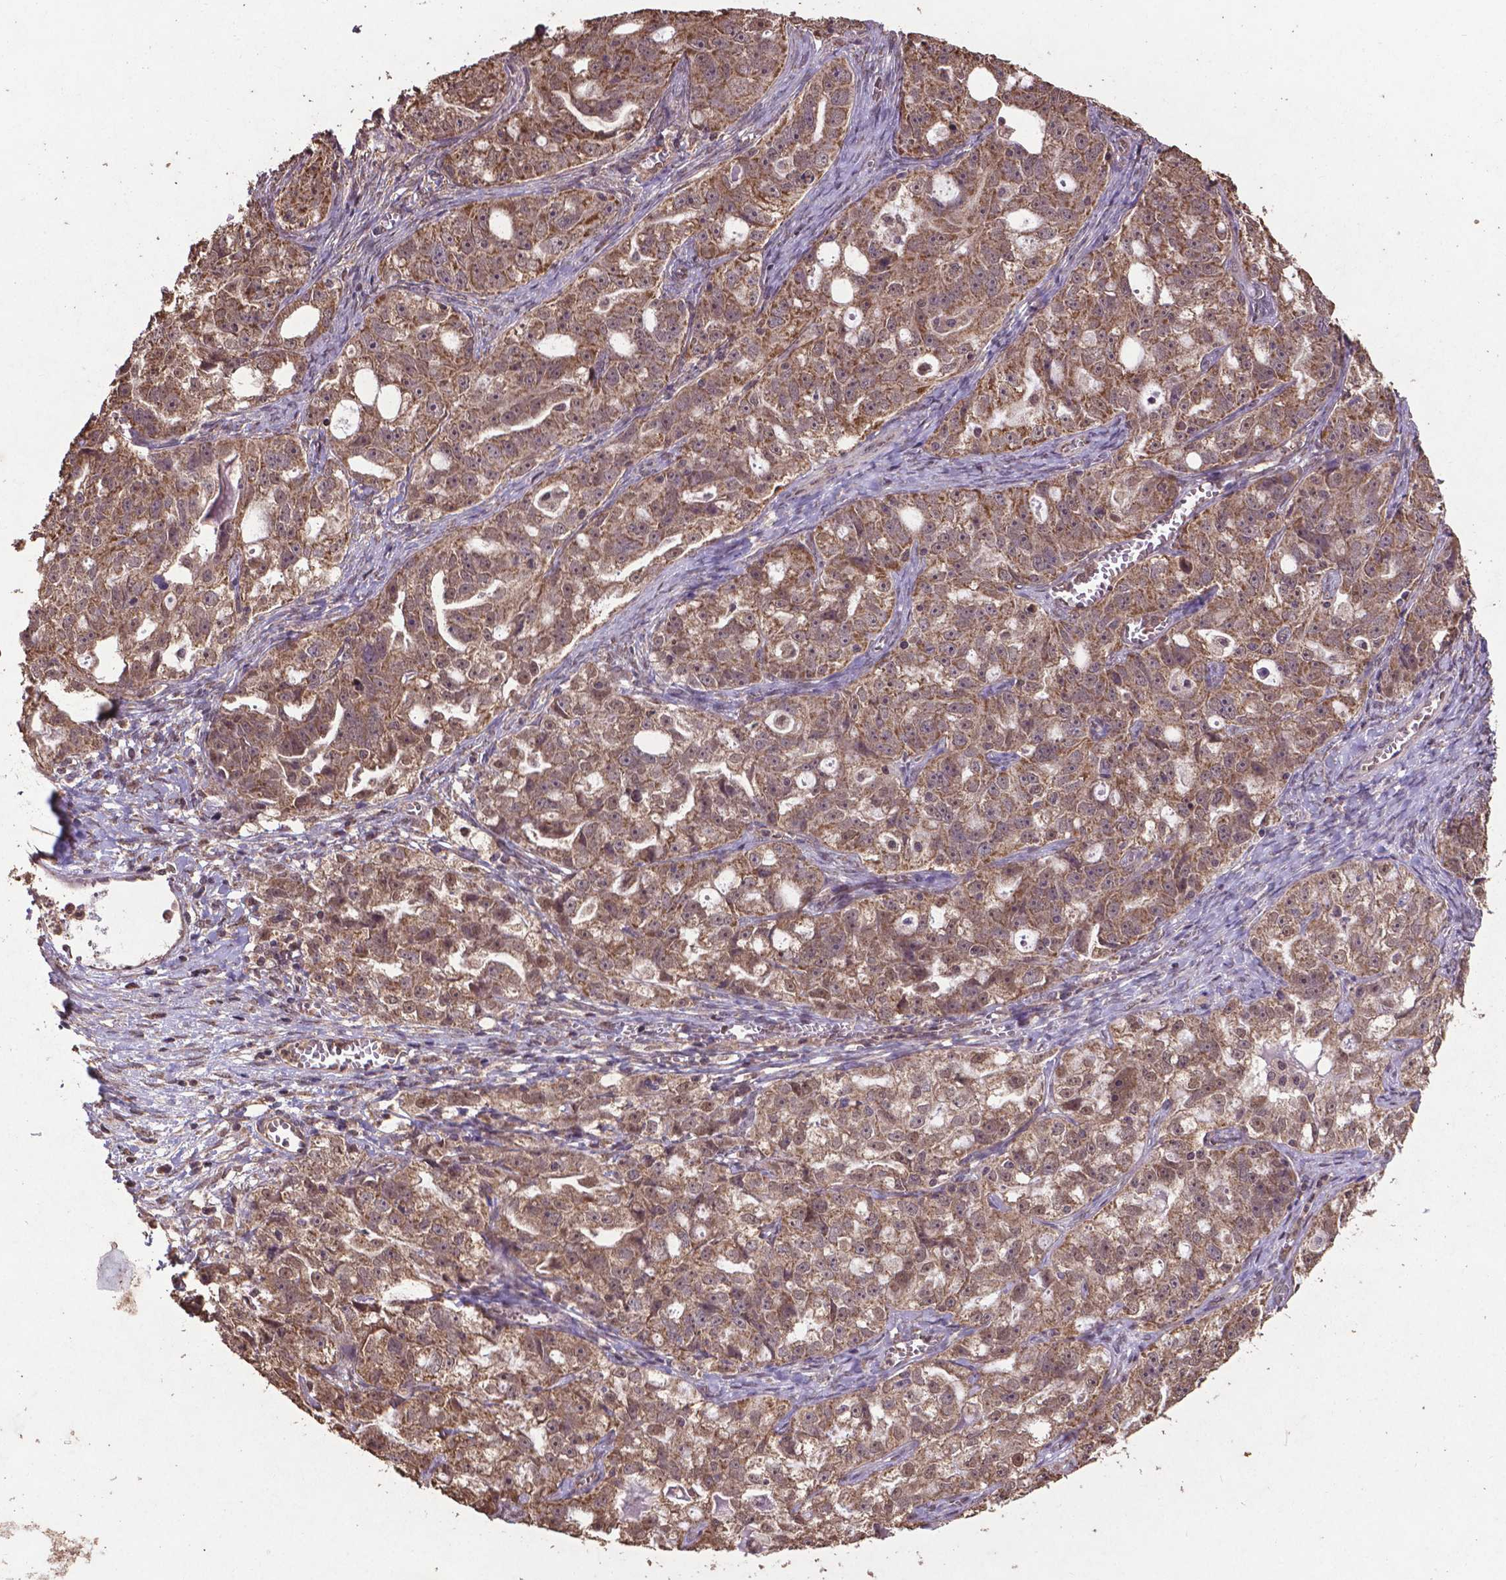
{"staining": {"intensity": "moderate", "quantity": ">75%", "location": "cytoplasmic/membranous"}, "tissue": "ovarian cancer", "cell_type": "Tumor cells", "image_type": "cancer", "snomed": [{"axis": "morphology", "description": "Cystadenocarcinoma, serous, NOS"}, {"axis": "topography", "description": "Ovary"}], "caption": "IHC micrograph of neoplastic tissue: human serous cystadenocarcinoma (ovarian) stained using immunohistochemistry shows medium levels of moderate protein expression localized specifically in the cytoplasmic/membranous of tumor cells, appearing as a cytoplasmic/membranous brown color.", "gene": "DCAF1", "patient": {"sex": "female", "age": 51}}